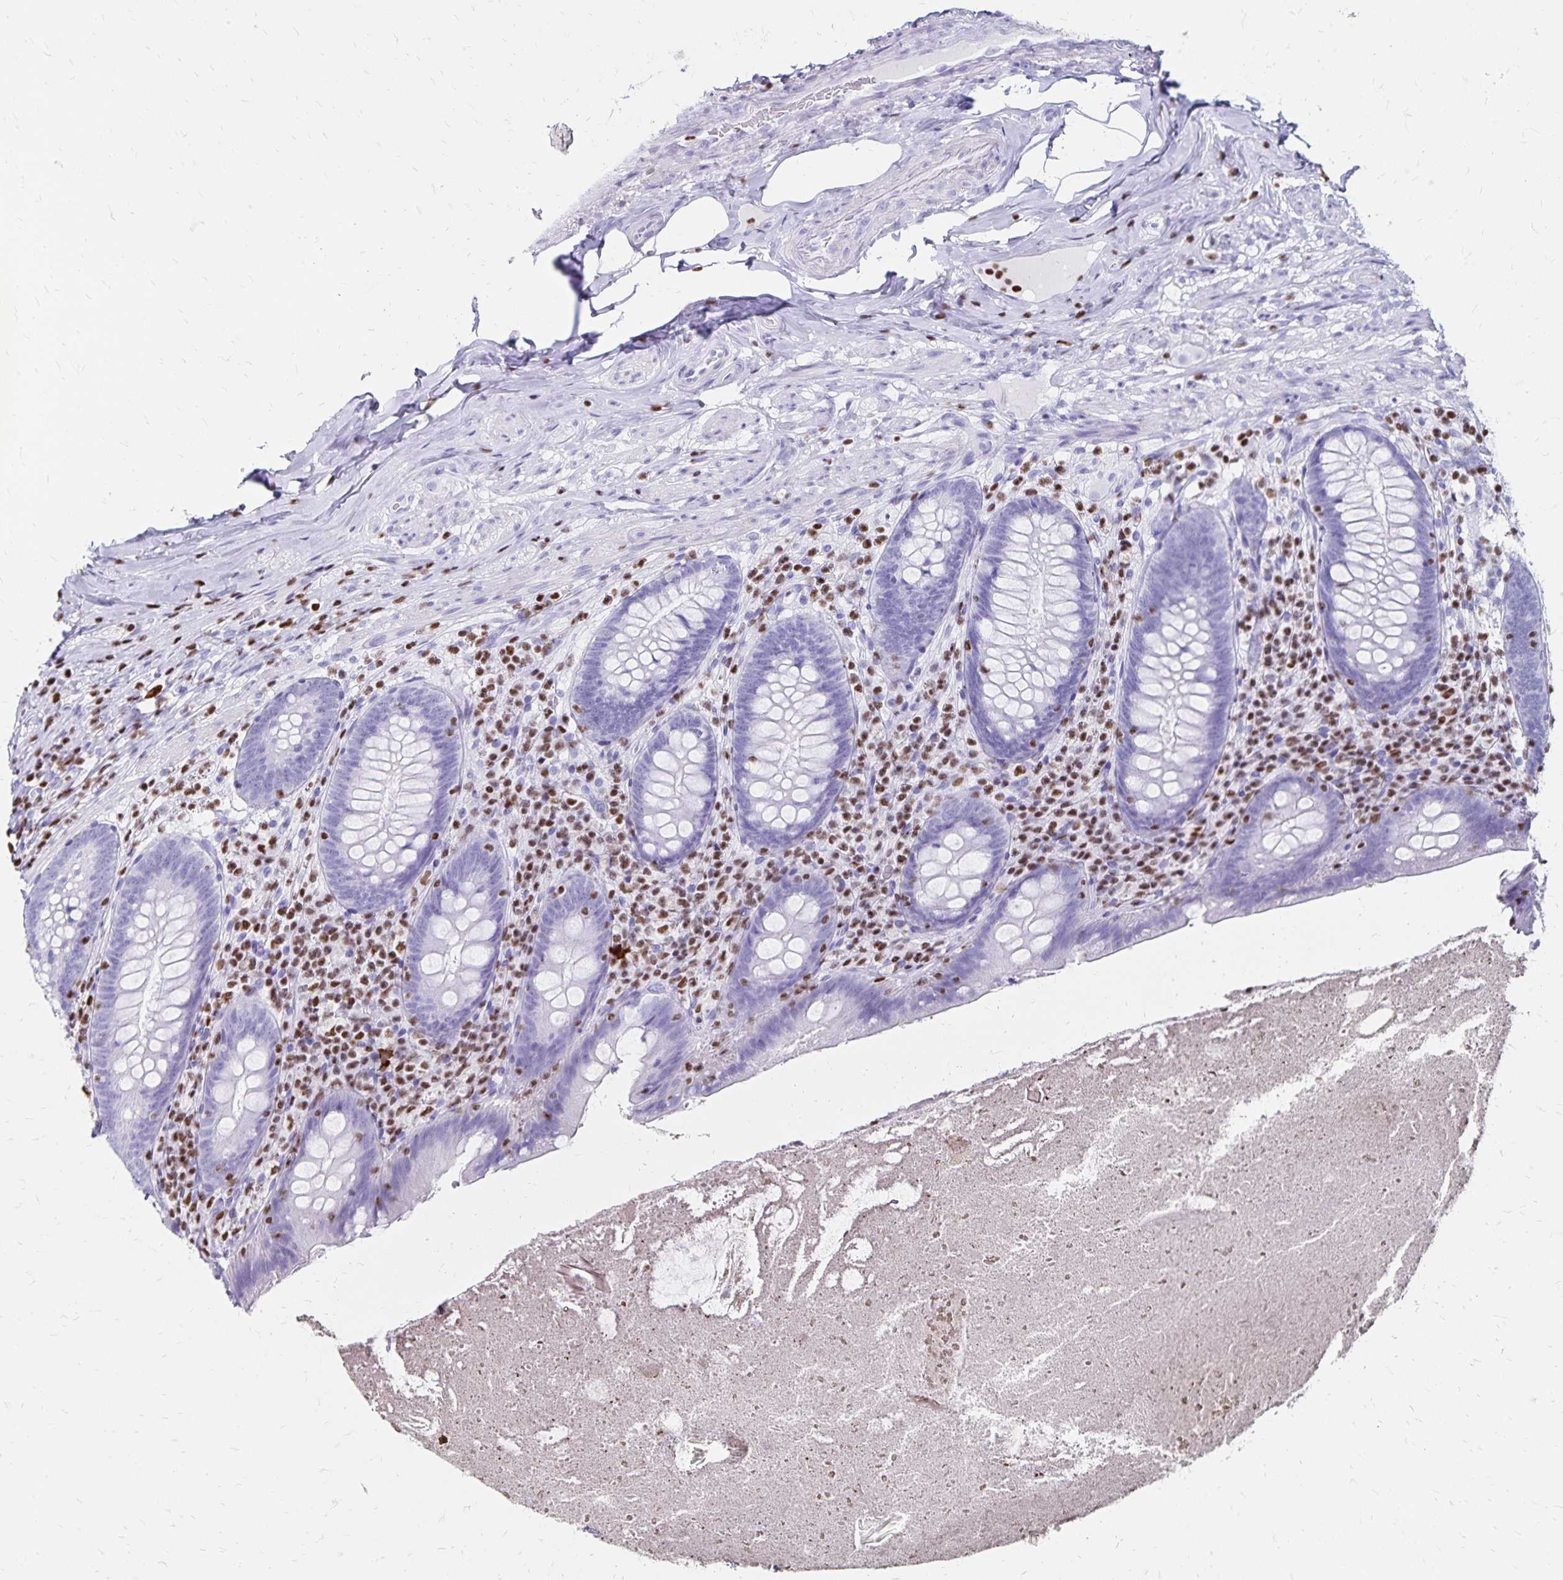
{"staining": {"intensity": "negative", "quantity": "none", "location": "none"}, "tissue": "appendix", "cell_type": "Glandular cells", "image_type": "normal", "snomed": [{"axis": "morphology", "description": "Normal tissue, NOS"}, {"axis": "topography", "description": "Appendix"}], "caption": "A high-resolution photomicrograph shows immunohistochemistry (IHC) staining of unremarkable appendix, which displays no significant positivity in glandular cells.", "gene": "IKZF1", "patient": {"sex": "male", "age": 47}}